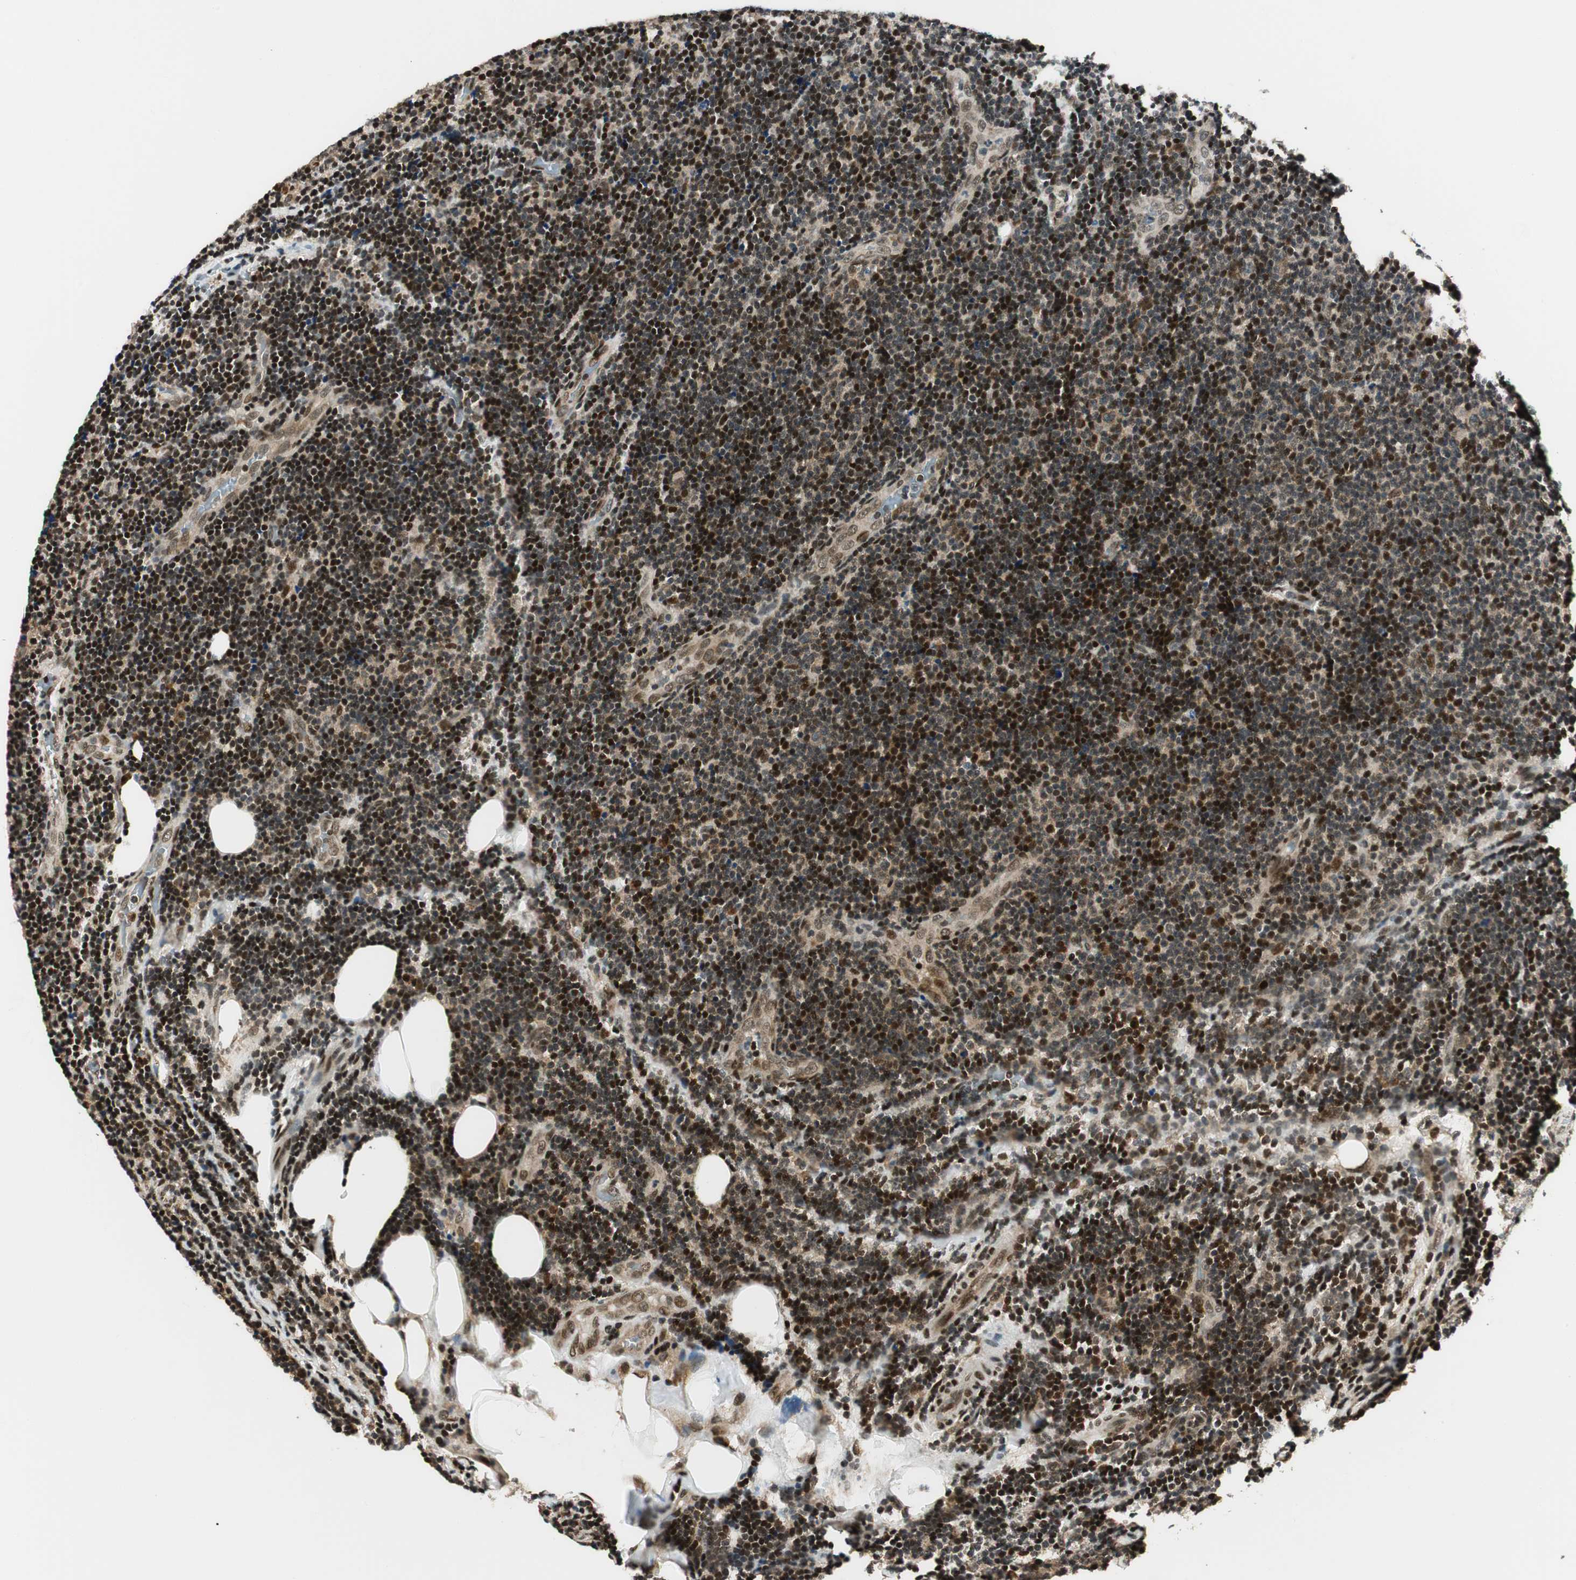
{"staining": {"intensity": "strong", "quantity": ">75%", "location": "nuclear"}, "tissue": "lymphoma", "cell_type": "Tumor cells", "image_type": "cancer", "snomed": [{"axis": "morphology", "description": "Malignant lymphoma, non-Hodgkin's type, Low grade"}, {"axis": "topography", "description": "Lymph node"}], "caption": "This is a micrograph of immunohistochemistry (IHC) staining of malignant lymphoma, non-Hodgkin's type (low-grade), which shows strong expression in the nuclear of tumor cells.", "gene": "RING1", "patient": {"sex": "male", "age": 83}}